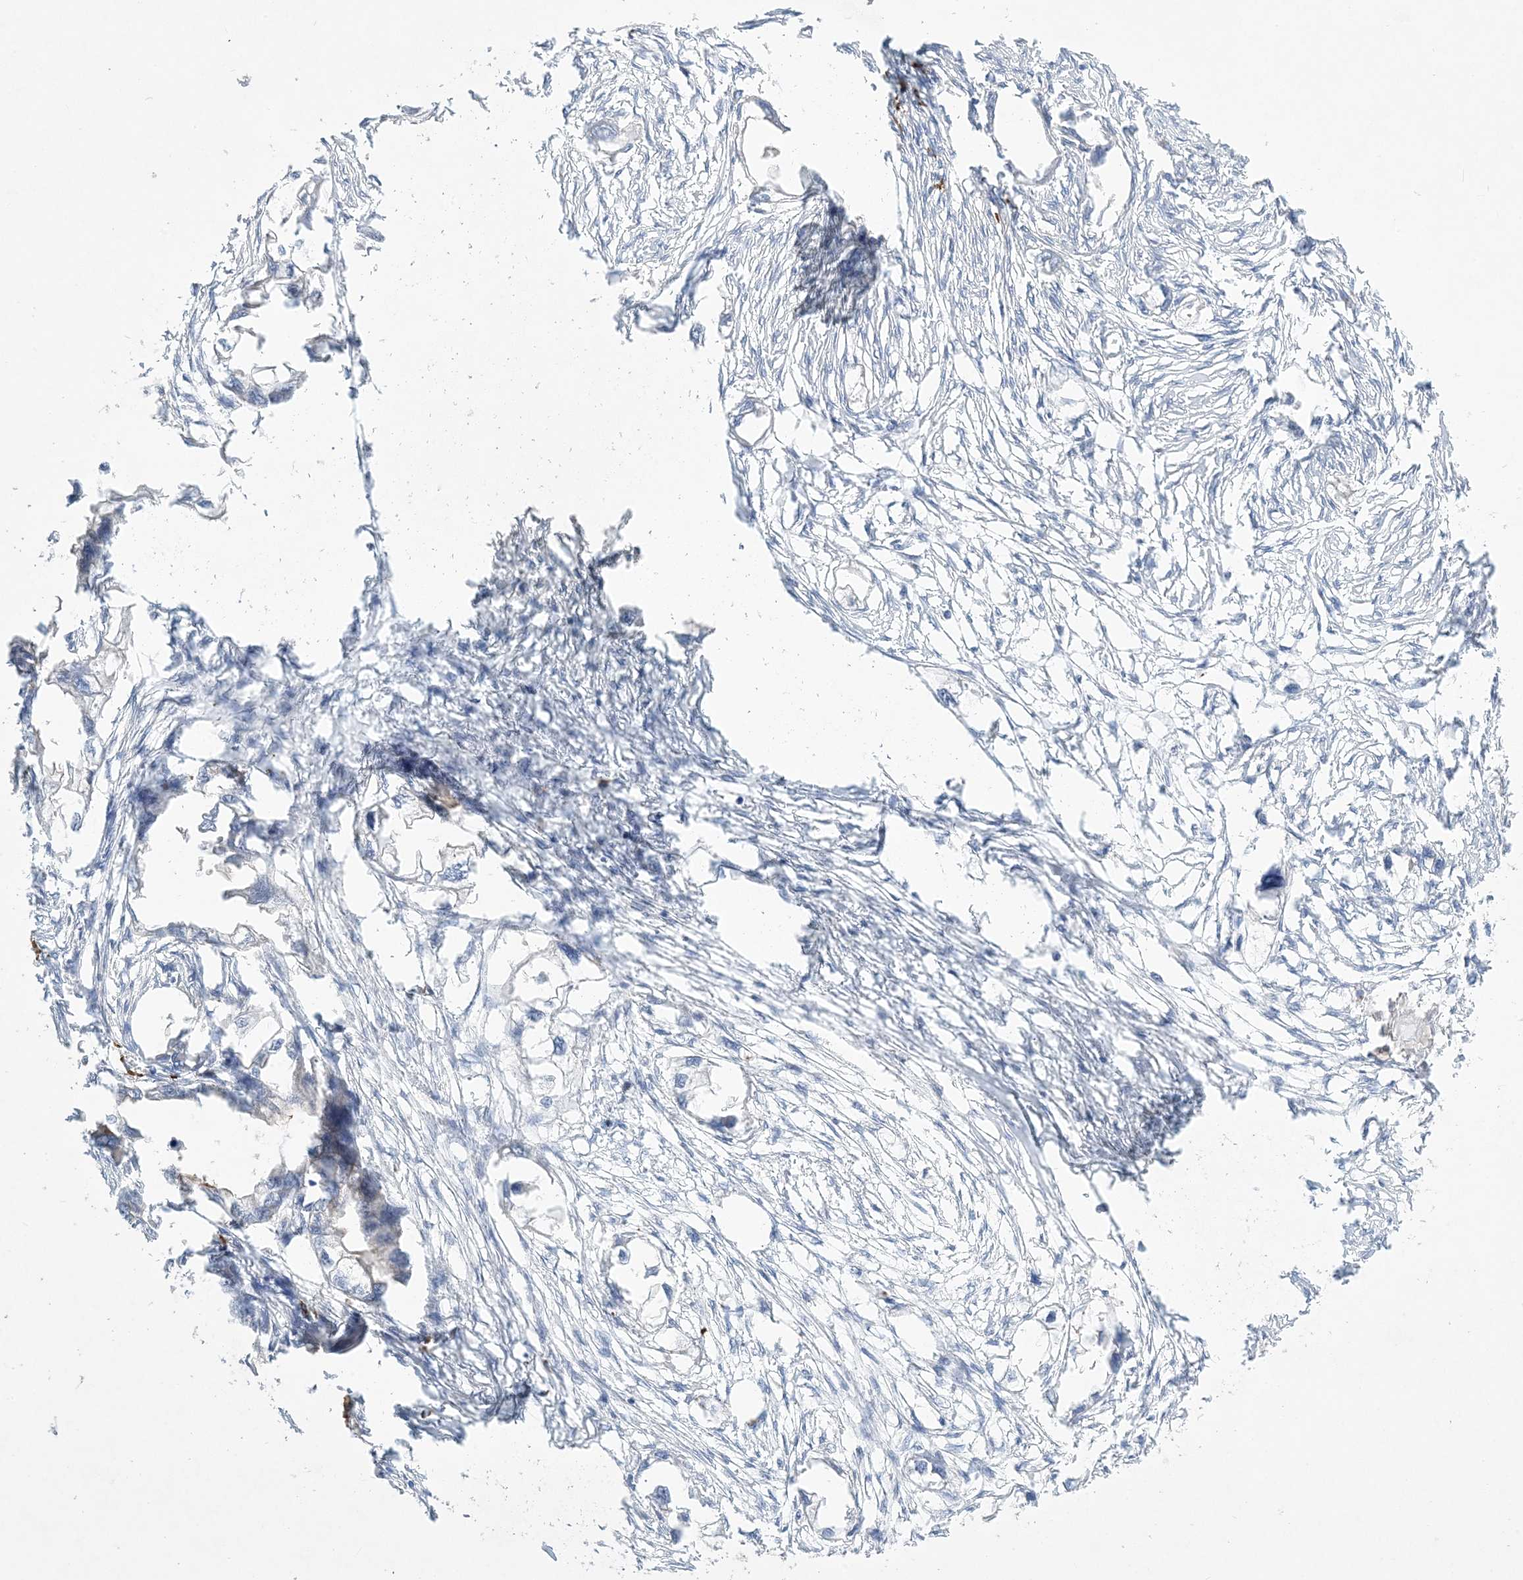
{"staining": {"intensity": "negative", "quantity": "none", "location": "none"}, "tissue": "endometrial cancer", "cell_type": "Tumor cells", "image_type": "cancer", "snomed": [{"axis": "morphology", "description": "Adenocarcinoma, NOS"}, {"axis": "morphology", "description": "Adenocarcinoma, metastatic, NOS"}, {"axis": "topography", "description": "Adipose tissue"}, {"axis": "topography", "description": "Endometrium"}], "caption": "A photomicrograph of endometrial cancer (metastatic adenocarcinoma) stained for a protein demonstrates no brown staining in tumor cells. (DAB immunohistochemistry (IHC) with hematoxylin counter stain).", "gene": "AOC1", "patient": {"sex": "female", "age": 67}}